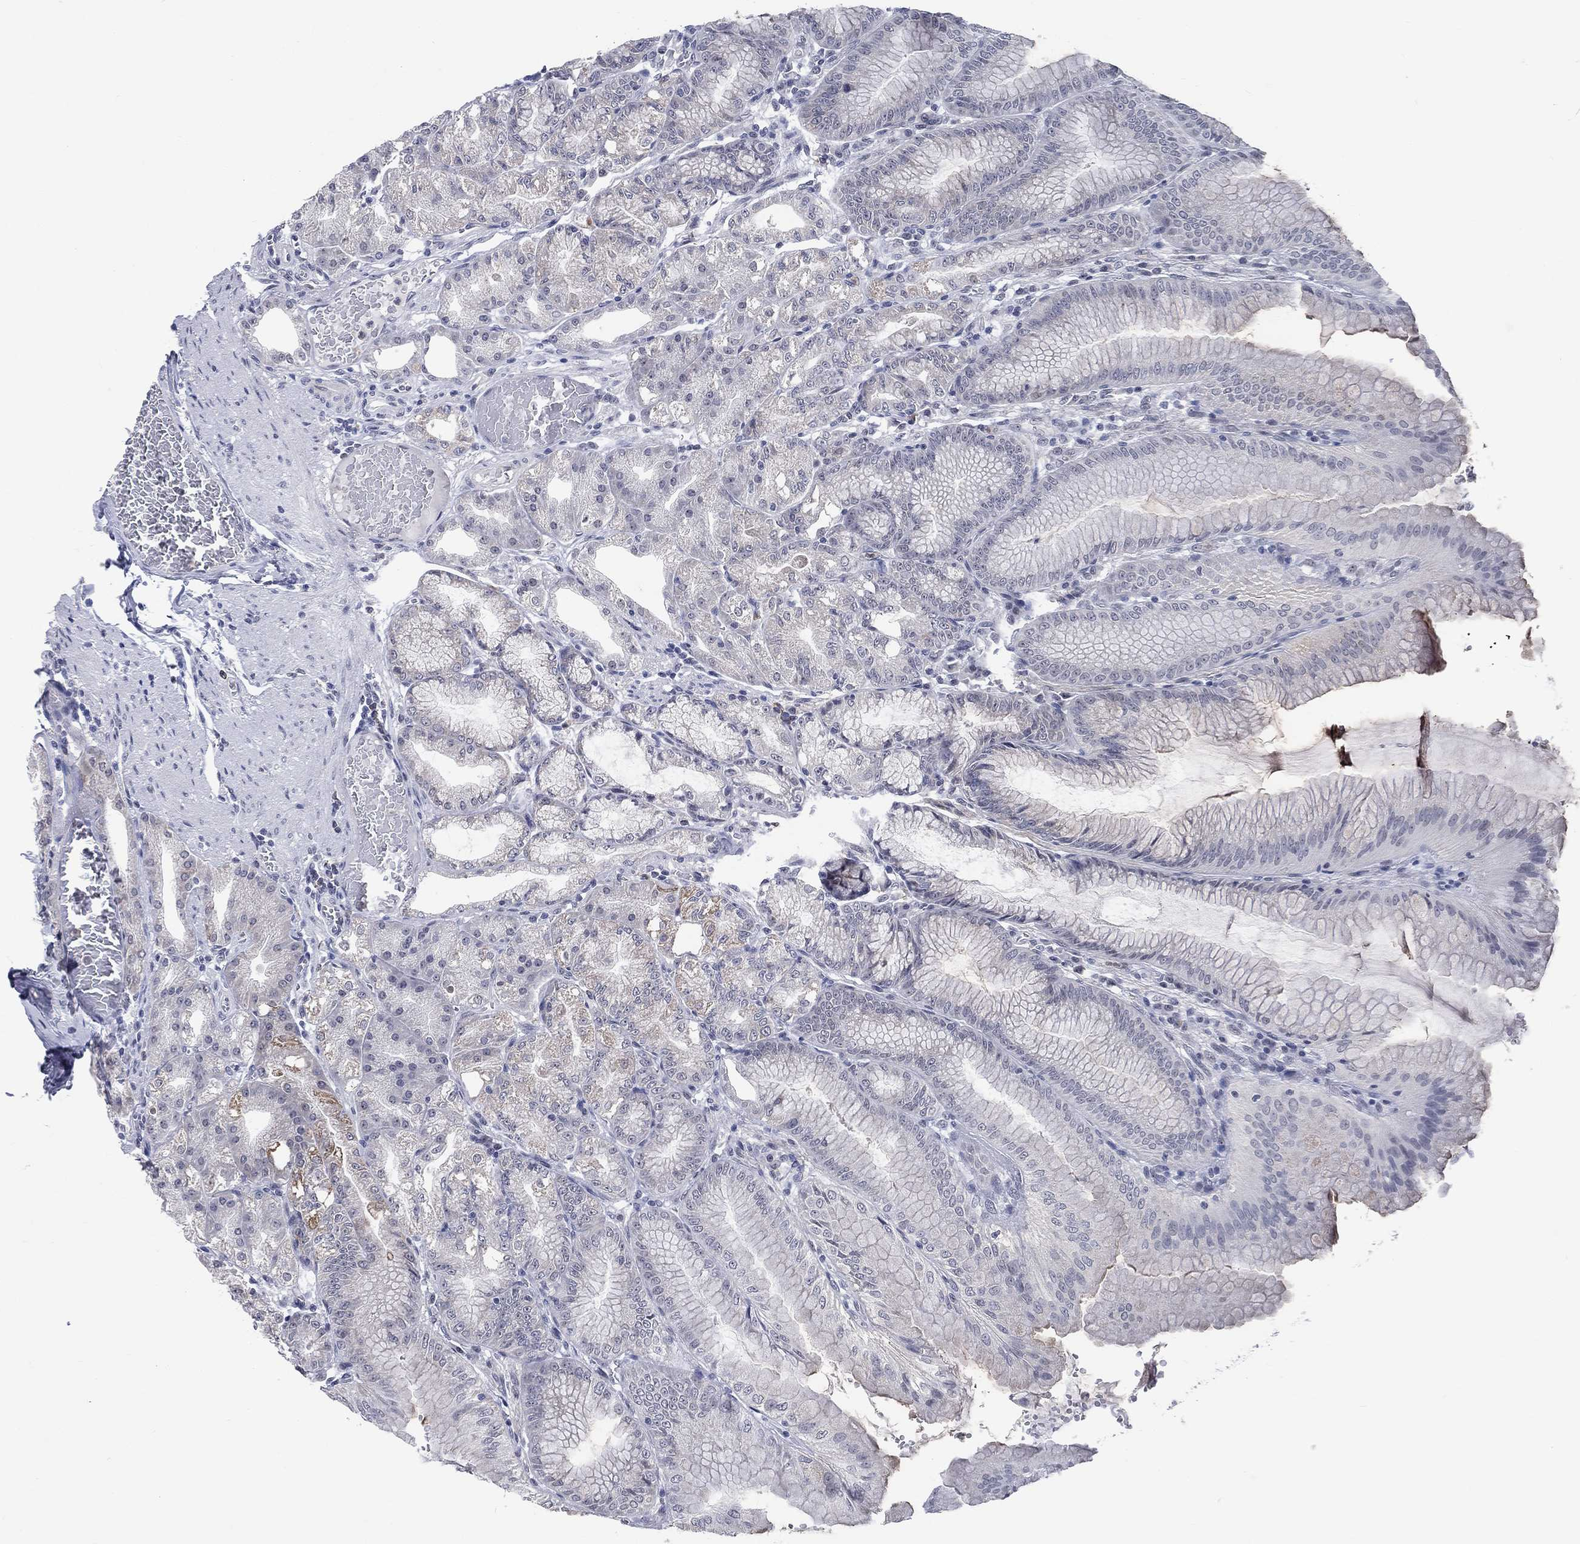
{"staining": {"intensity": "weak", "quantity": "<25%", "location": "cytoplasmic/membranous"}, "tissue": "stomach", "cell_type": "Glandular cells", "image_type": "normal", "snomed": [{"axis": "morphology", "description": "Normal tissue, NOS"}, {"axis": "topography", "description": "Stomach"}], "caption": "This histopathology image is of normal stomach stained with immunohistochemistry to label a protein in brown with the nuclei are counter-stained blue. There is no staining in glandular cells. (DAB (3,3'-diaminobenzidine) immunohistochemistry (IHC) with hematoxylin counter stain).", "gene": "CD22", "patient": {"sex": "male", "age": 71}}